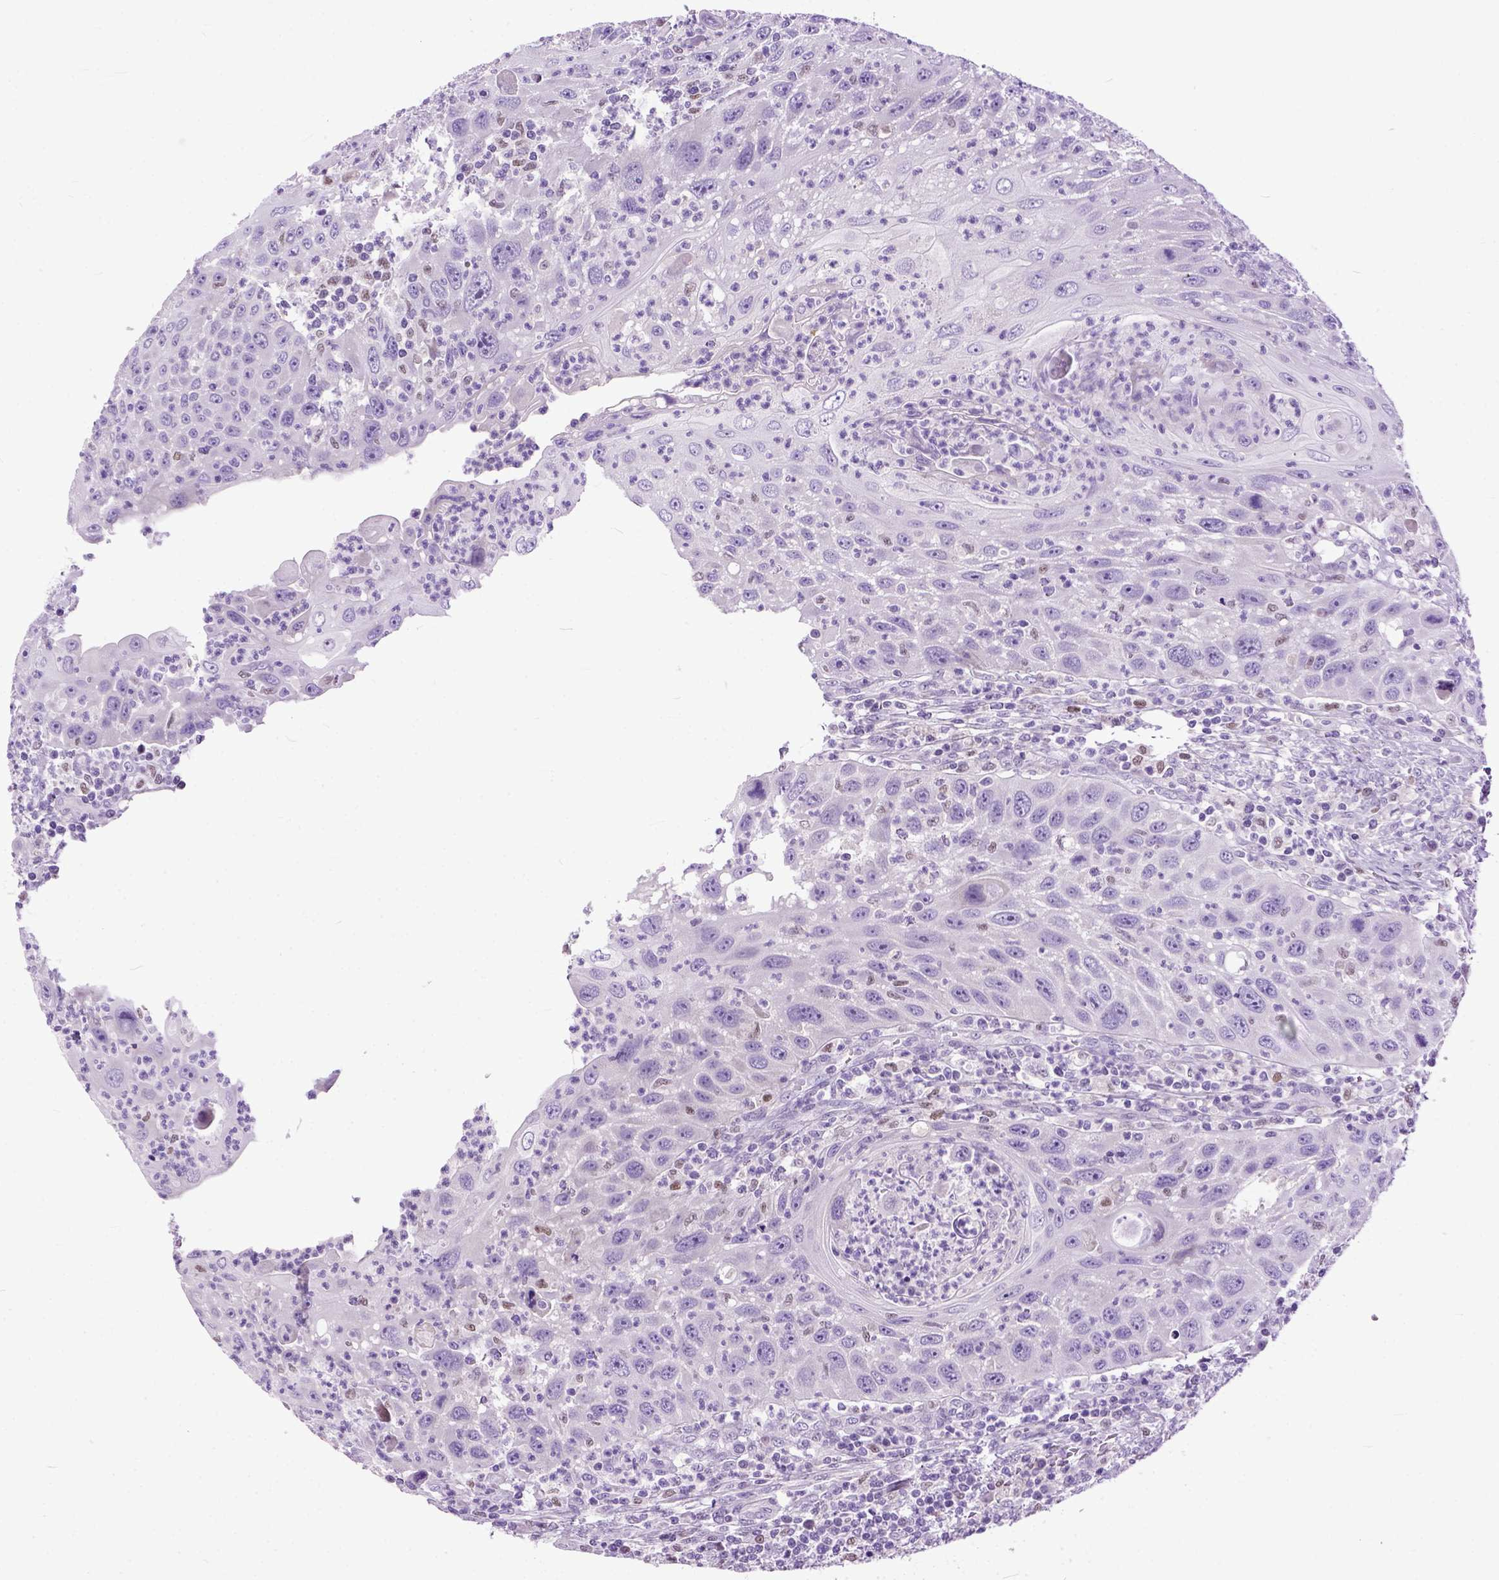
{"staining": {"intensity": "negative", "quantity": "none", "location": "none"}, "tissue": "head and neck cancer", "cell_type": "Tumor cells", "image_type": "cancer", "snomed": [{"axis": "morphology", "description": "Squamous cell carcinoma, NOS"}, {"axis": "topography", "description": "Head-Neck"}], "caption": "Tumor cells show no significant staining in head and neck squamous cell carcinoma.", "gene": "CRB1", "patient": {"sex": "male", "age": 69}}